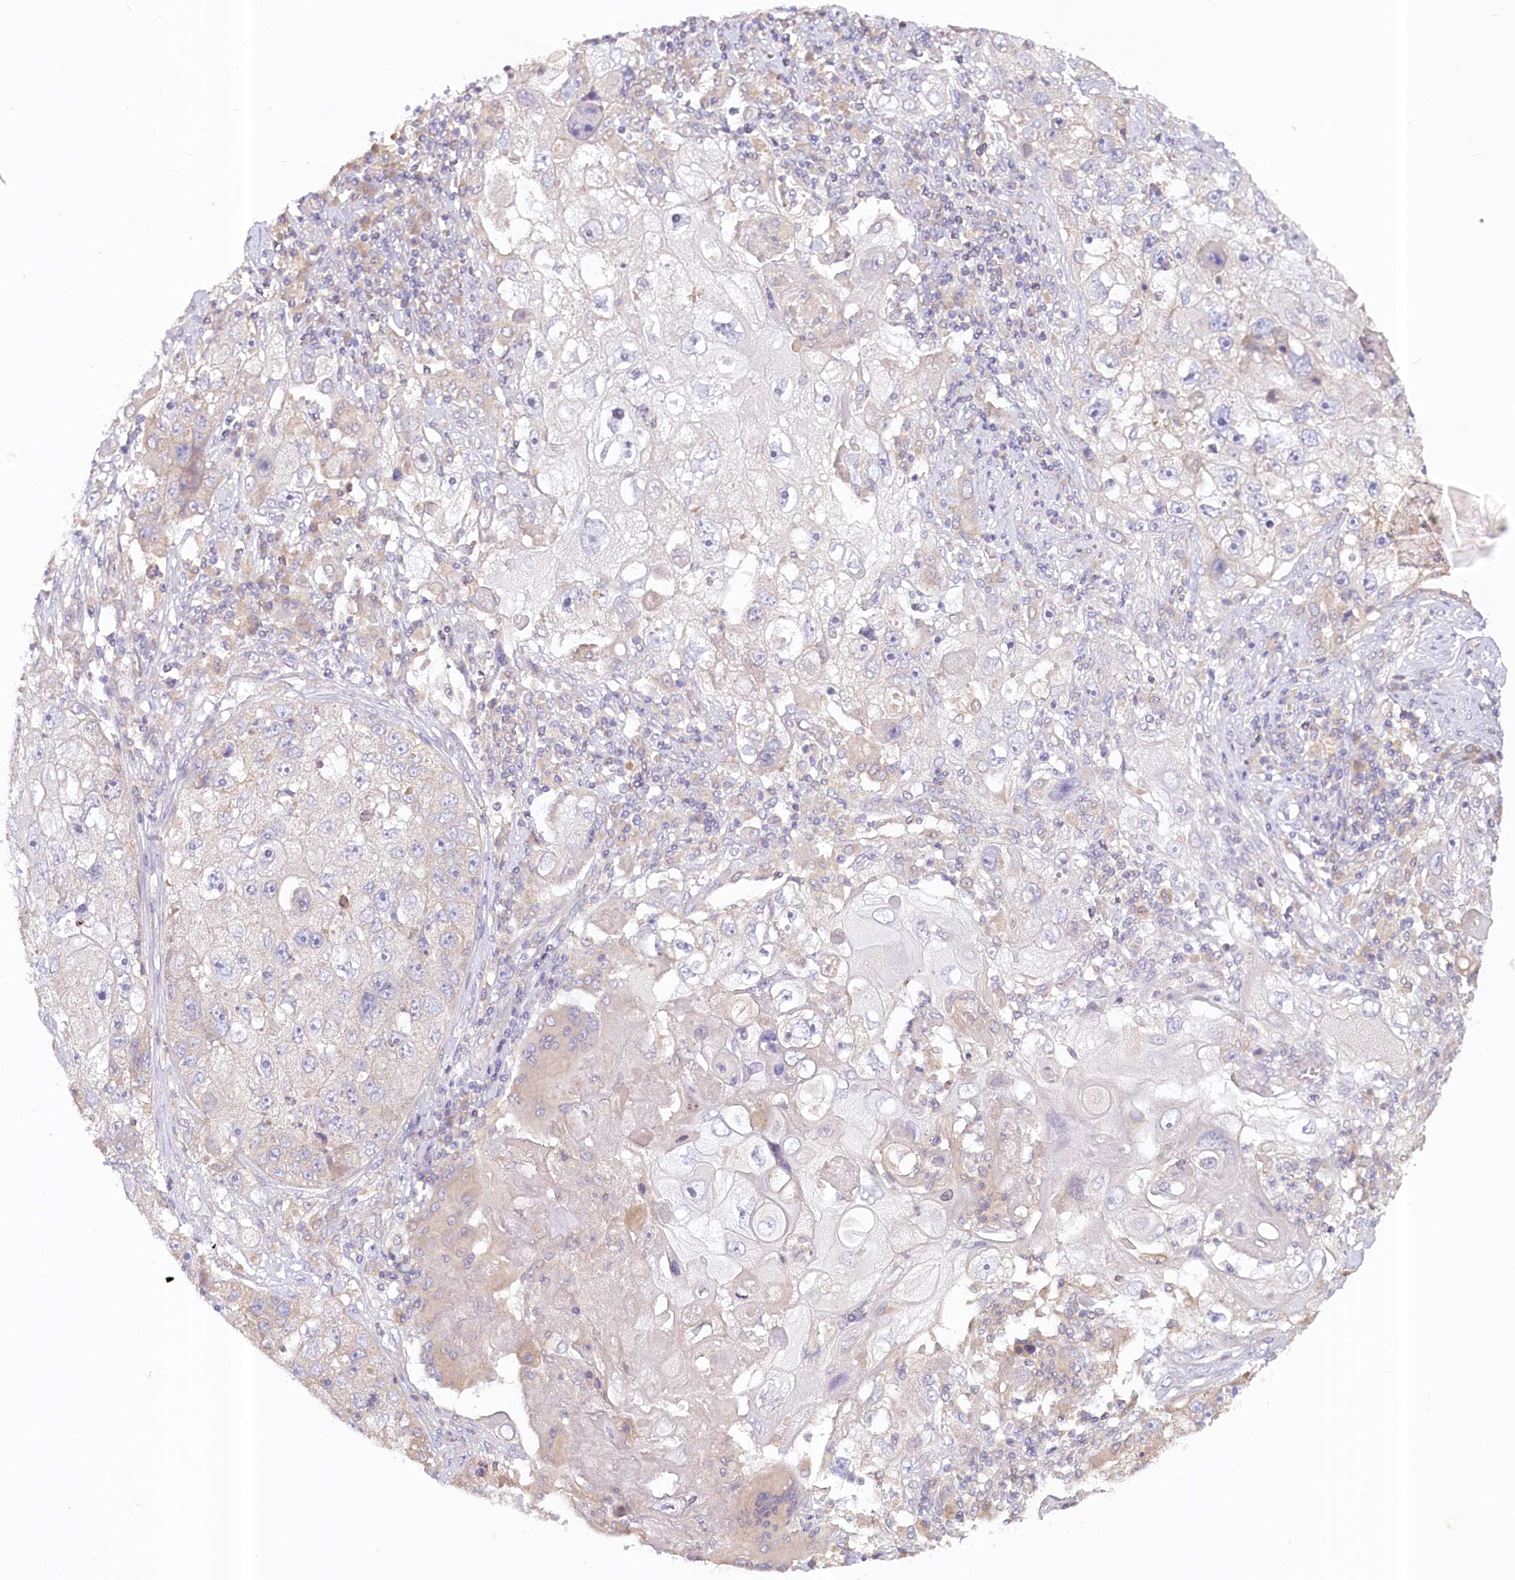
{"staining": {"intensity": "weak", "quantity": "<25%", "location": "cytoplasmic/membranous"}, "tissue": "lung cancer", "cell_type": "Tumor cells", "image_type": "cancer", "snomed": [{"axis": "morphology", "description": "Squamous cell carcinoma, NOS"}, {"axis": "topography", "description": "Lung"}], "caption": "Image shows no significant protein staining in tumor cells of lung cancer.", "gene": "PAIP2", "patient": {"sex": "male", "age": 61}}